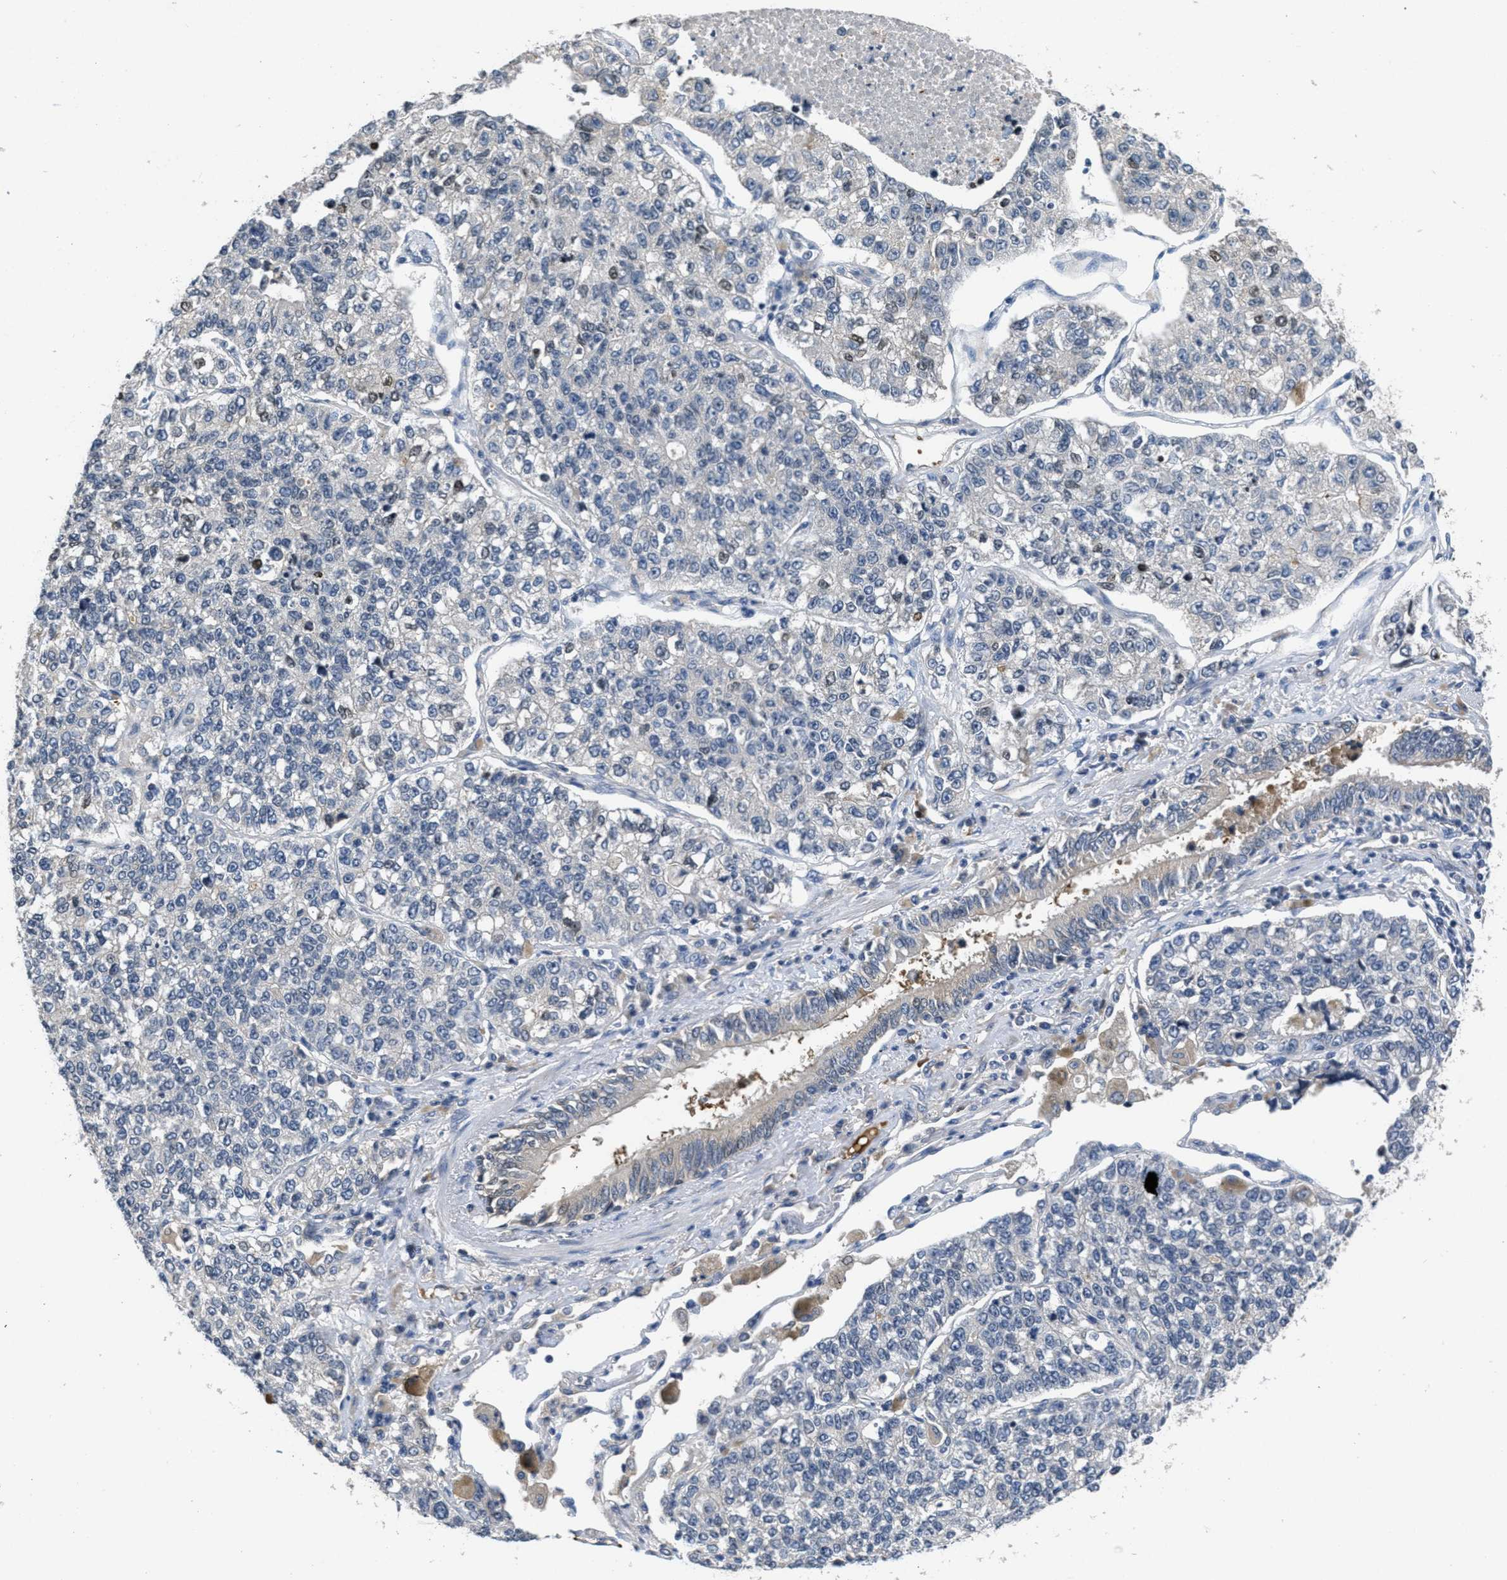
{"staining": {"intensity": "negative", "quantity": "none", "location": "none"}, "tissue": "lung cancer", "cell_type": "Tumor cells", "image_type": "cancer", "snomed": [{"axis": "morphology", "description": "Adenocarcinoma, NOS"}, {"axis": "topography", "description": "Lung"}], "caption": "Photomicrograph shows no protein expression in tumor cells of lung cancer tissue. (Brightfield microscopy of DAB immunohistochemistry (IHC) at high magnification).", "gene": "ANGPT1", "patient": {"sex": "male", "age": 49}}